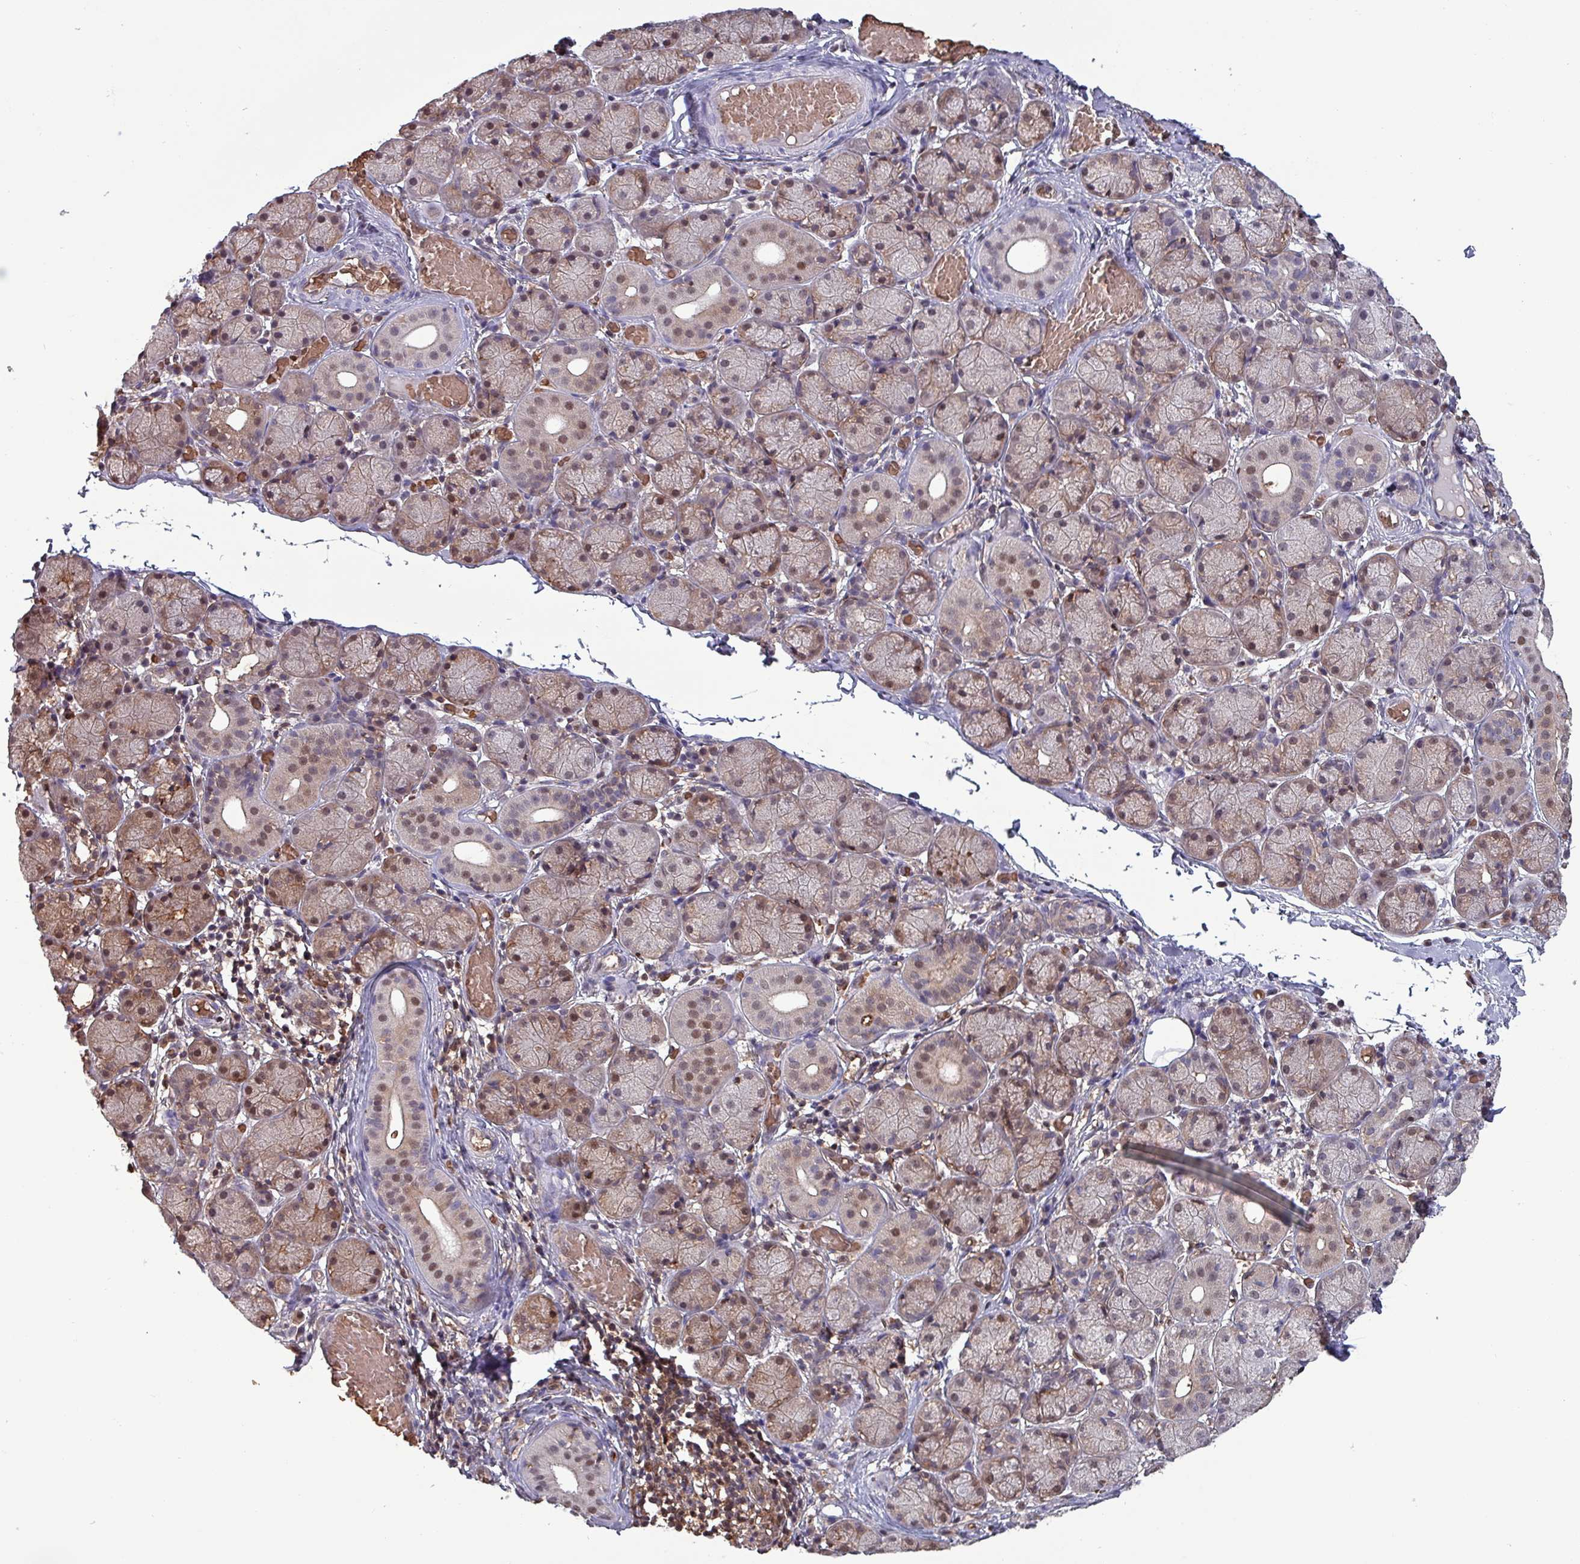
{"staining": {"intensity": "moderate", "quantity": "25%-75%", "location": "cytoplasmic/membranous,nuclear"}, "tissue": "salivary gland", "cell_type": "Glandular cells", "image_type": "normal", "snomed": [{"axis": "morphology", "description": "Normal tissue, NOS"}, {"axis": "topography", "description": "Salivary gland"}], "caption": "Moderate cytoplasmic/membranous,nuclear positivity is present in about 25%-75% of glandular cells in normal salivary gland.", "gene": "PSMB8", "patient": {"sex": "female", "age": 24}}